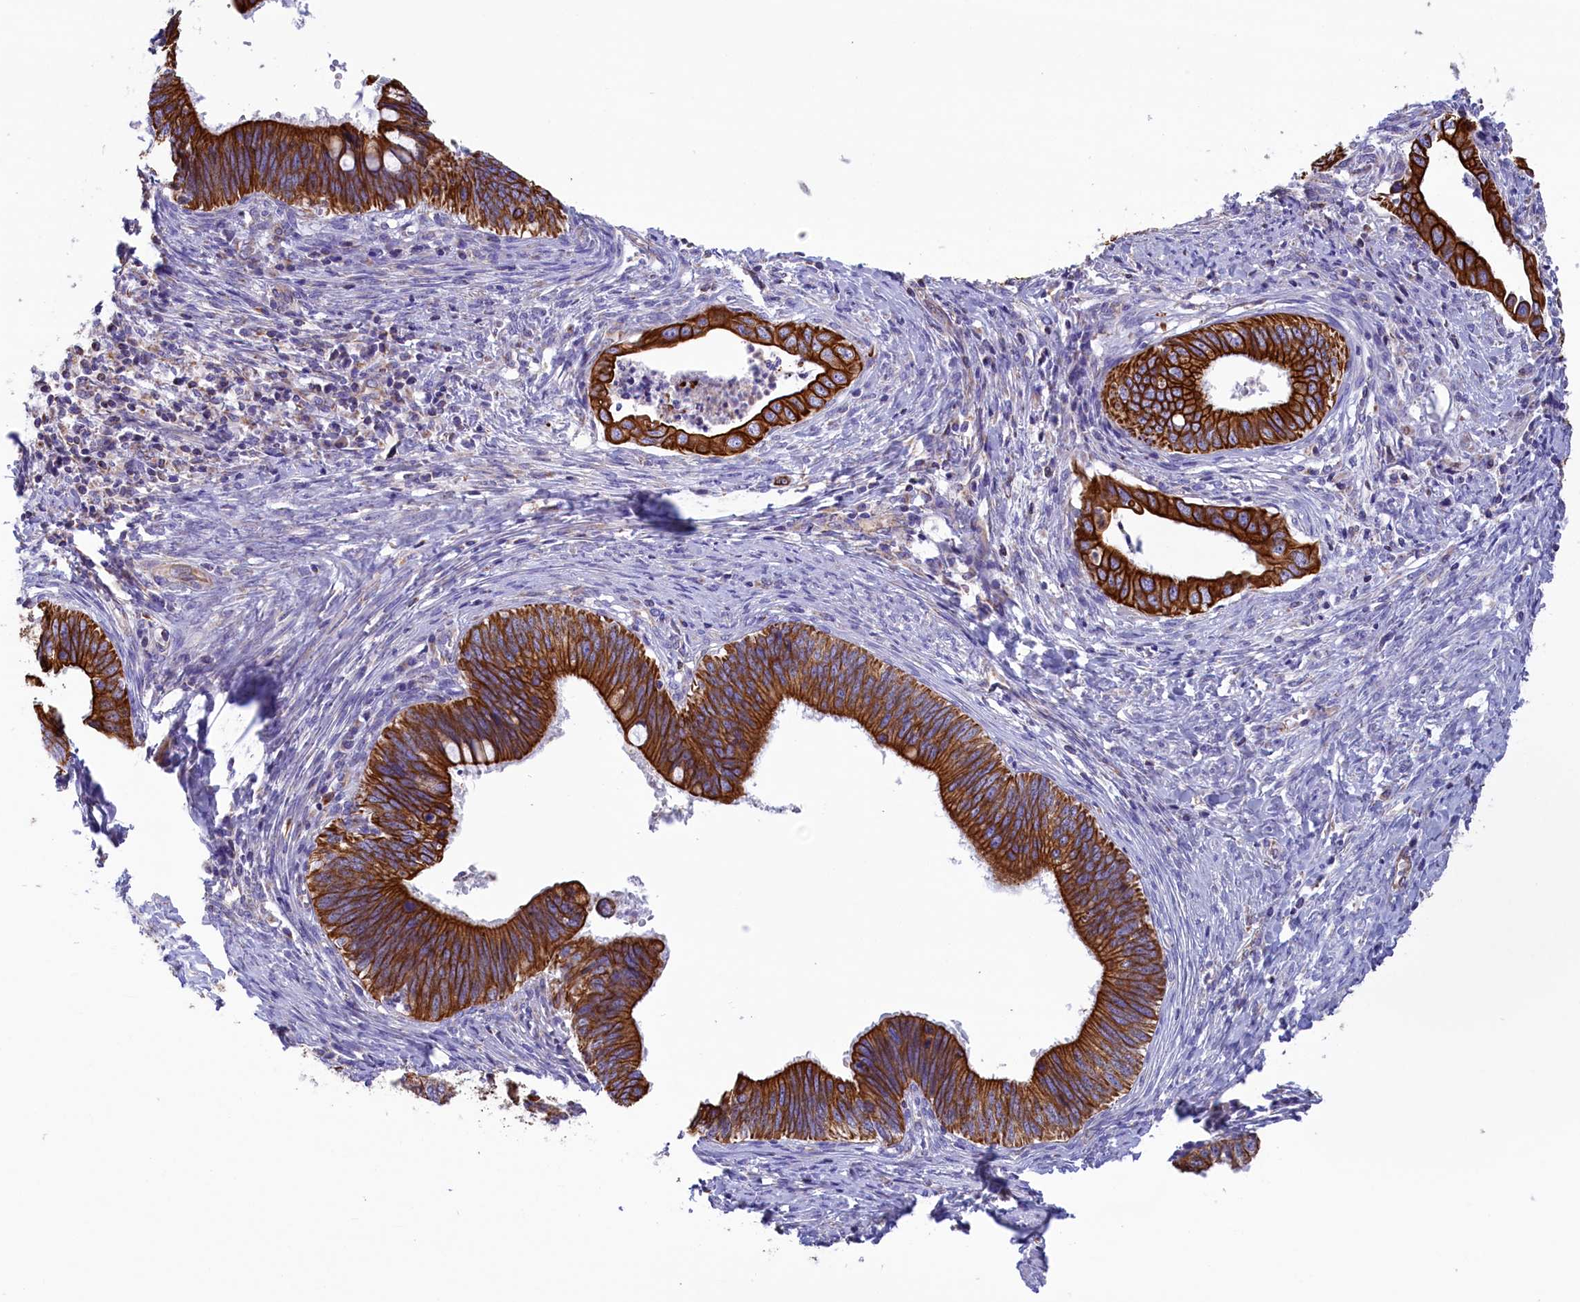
{"staining": {"intensity": "strong", "quantity": ">75%", "location": "cytoplasmic/membranous"}, "tissue": "cervical cancer", "cell_type": "Tumor cells", "image_type": "cancer", "snomed": [{"axis": "morphology", "description": "Adenocarcinoma, NOS"}, {"axis": "topography", "description": "Cervix"}], "caption": "A brown stain shows strong cytoplasmic/membranous staining of a protein in adenocarcinoma (cervical) tumor cells. (IHC, brightfield microscopy, high magnification).", "gene": "GATB", "patient": {"sex": "female", "age": 42}}